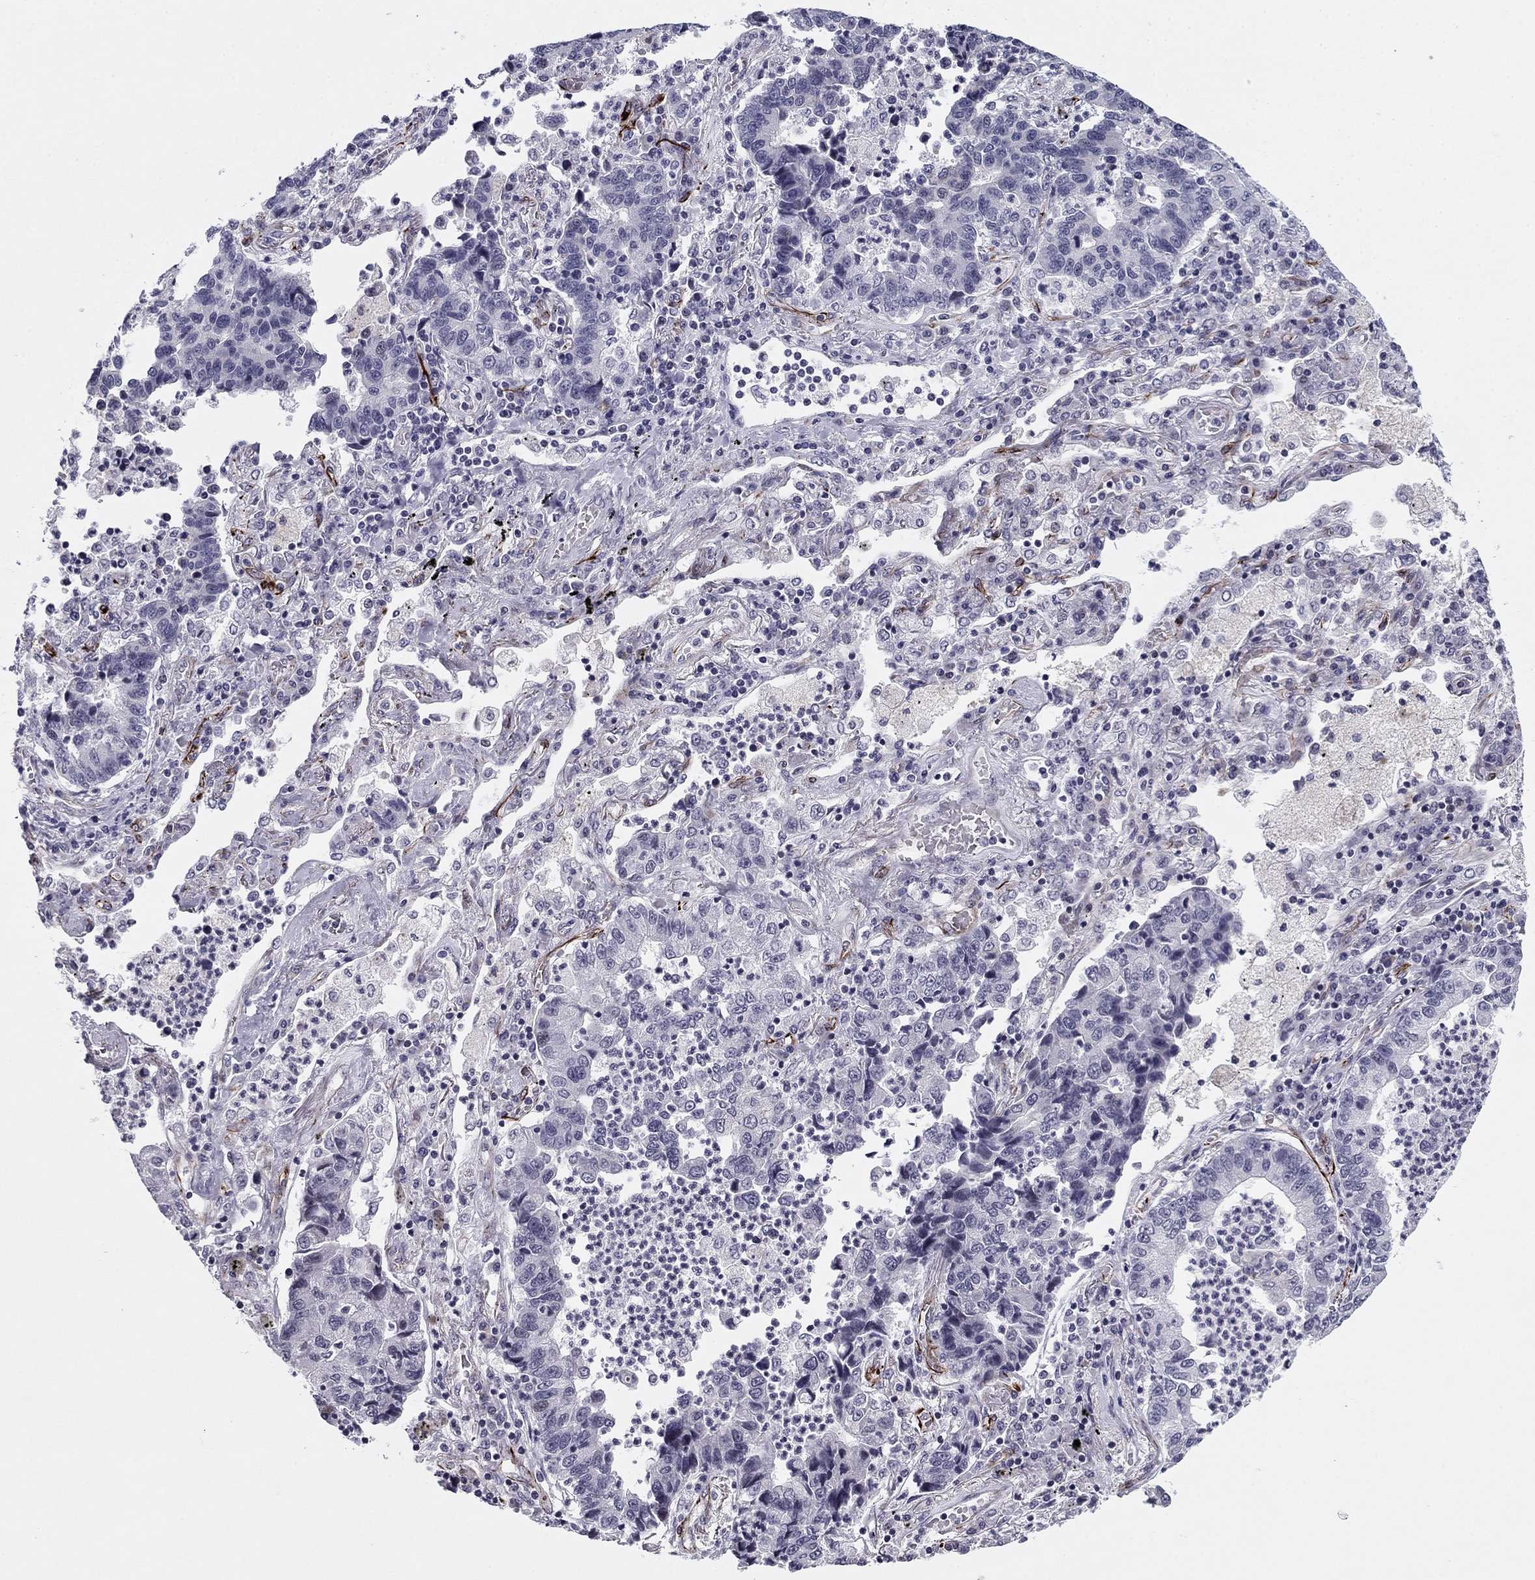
{"staining": {"intensity": "negative", "quantity": "none", "location": "none"}, "tissue": "lung cancer", "cell_type": "Tumor cells", "image_type": "cancer", "snomed": [{"axis": "morphology", "description": "Adenocarcinoma, NOS"}, {"axis": "topography", "description": "Lung"}], "caption": "This is a photomicrograph of immunohistochemistry staining of lung cancer, which shows no staining in tumor cells.", "gene": "ANKS4B", "patient": {"sex": "female", "age": 57}}